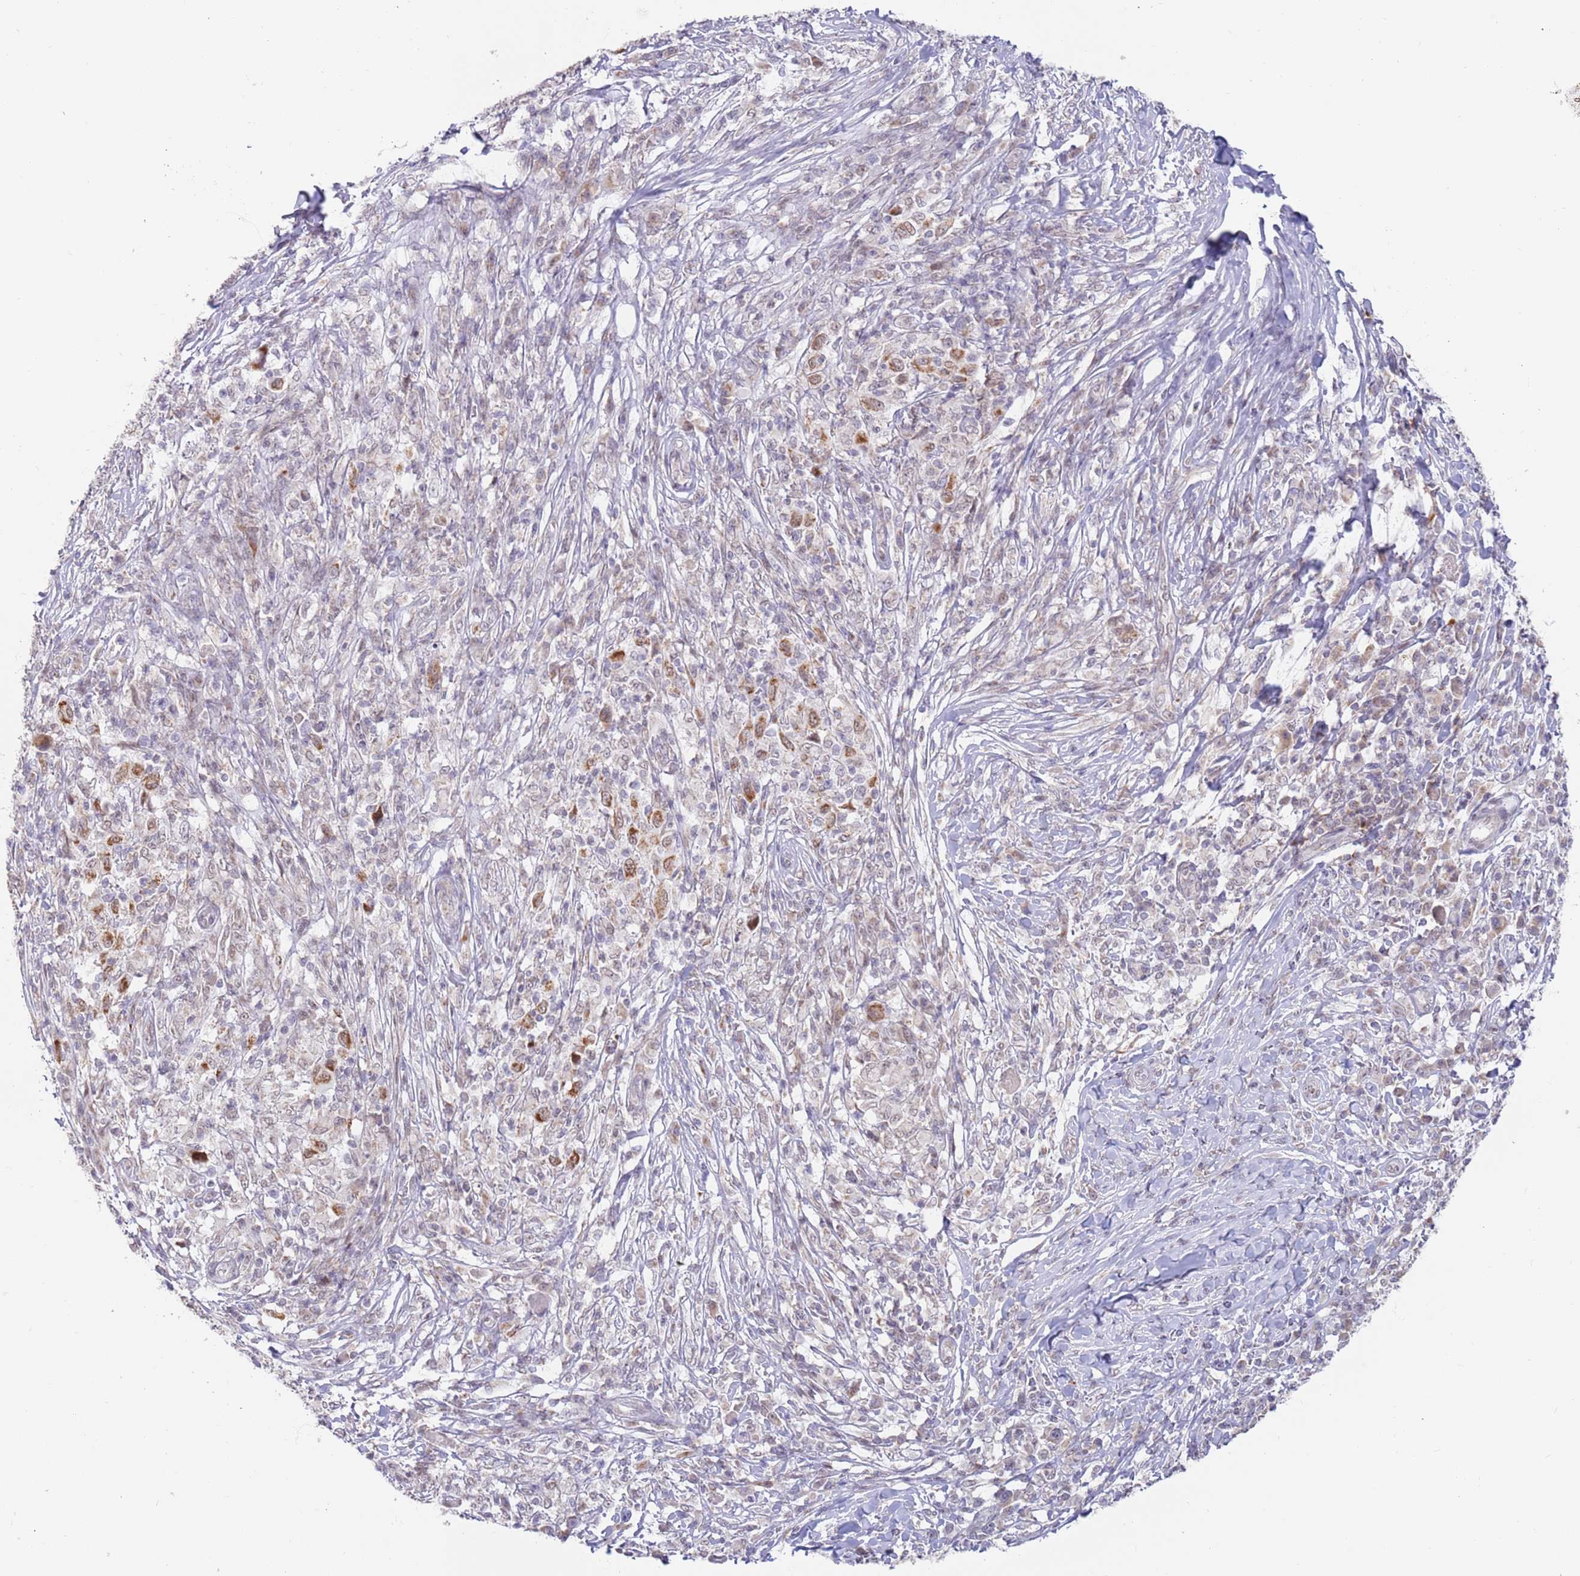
{"staining": {"intensity": "moderate", "quantity": "<25%", "location": "cytoplasmic/membranous"}, "tissue": "melanoma", "cell_type": "Tumor cells", "image_type": "cancer", "snomed": [{"axis": "morphology", "description": "Malignant melanoma, NOS"}, {"axis": "topography", "description": "Skin"}], "caption": "An image of human melanoma stained for a protein exhibits moderate cytoplasmic/membranous brown staining in tumor cells.", "gene": "TIMM13", "patient": {"sex": "male", "age": 66}}